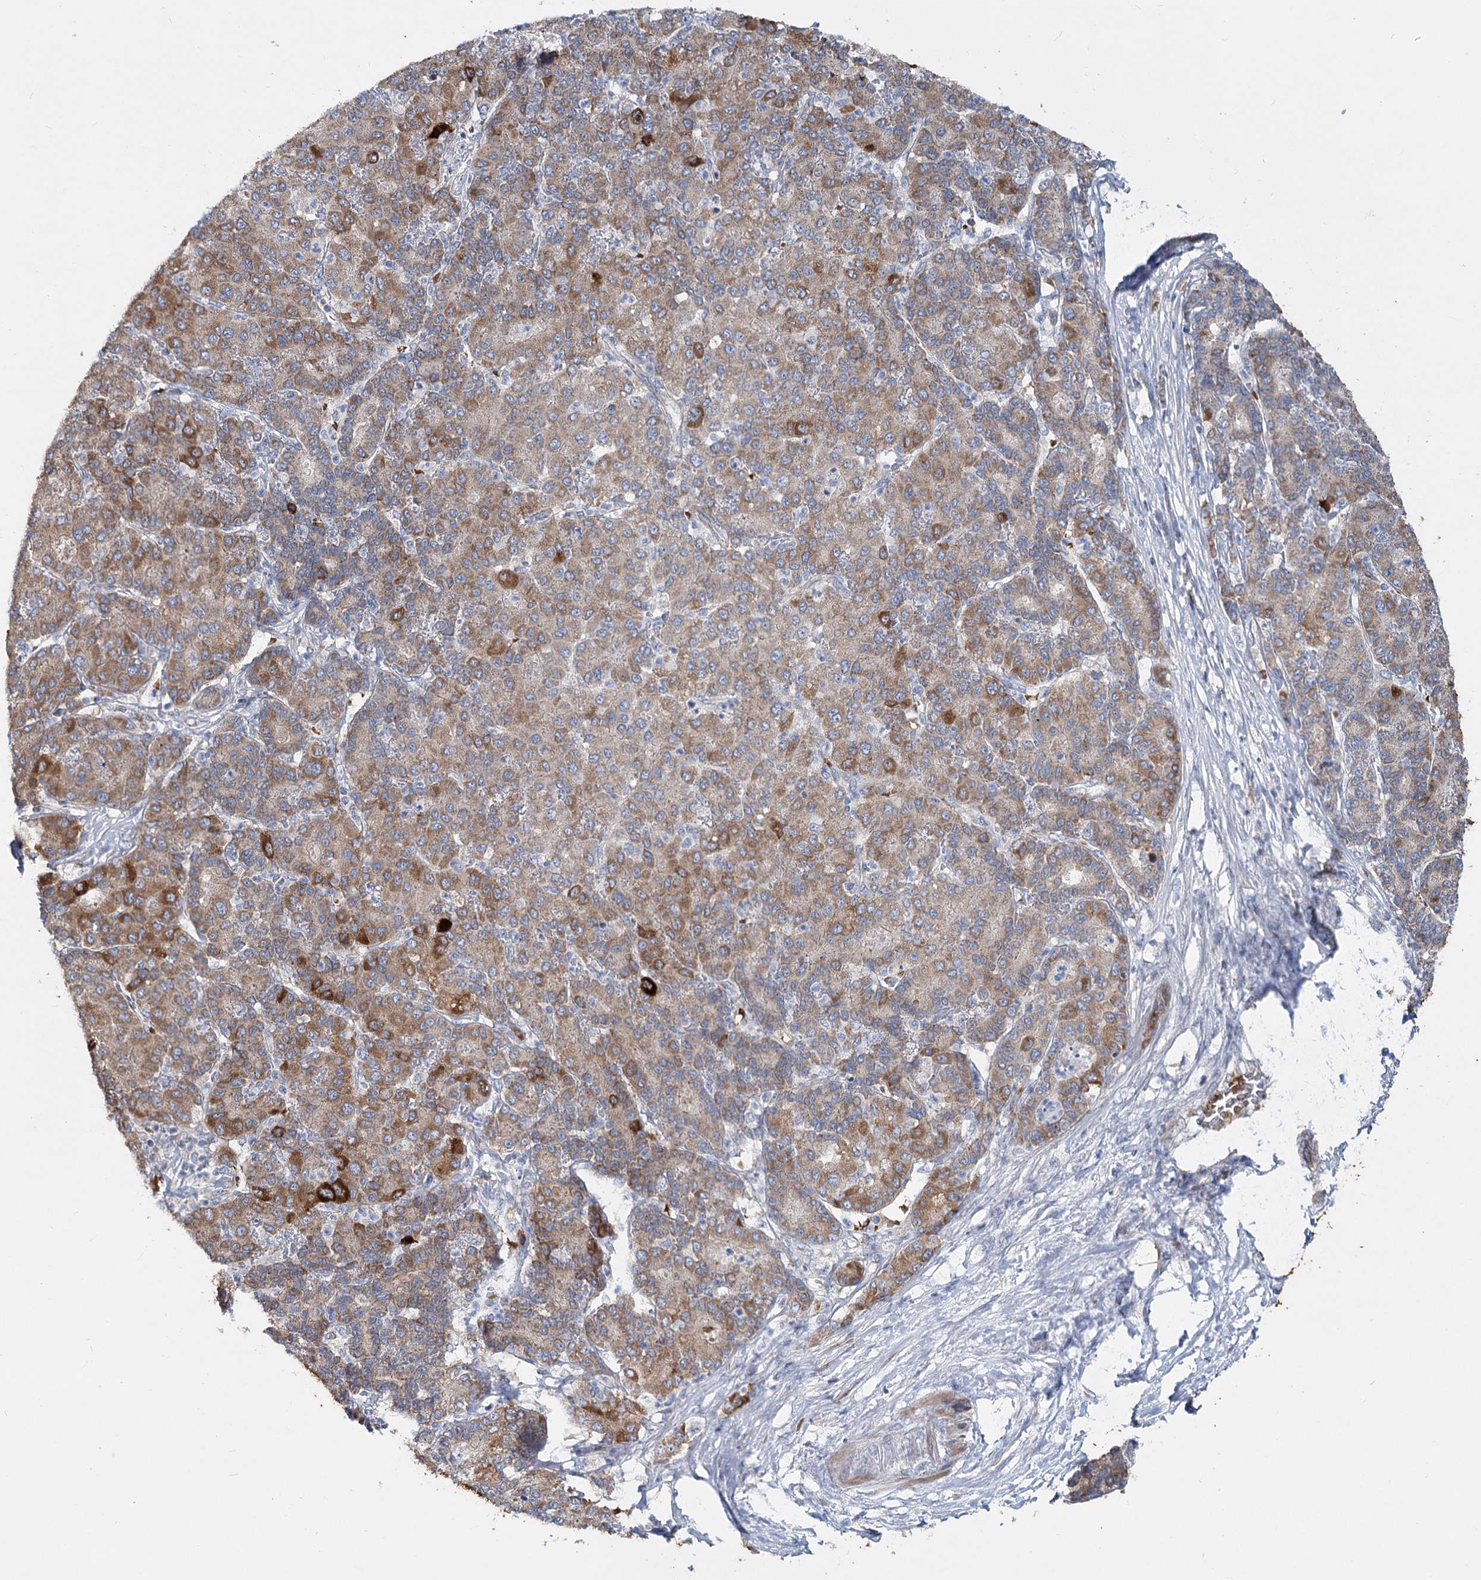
{"staining": {"intensity": "moderate", "quantity": ">75%", "location": "cytoplasmic/membranous"}, "tissue": "liver cancer", "cell_type": "Tumor cells", "image_type": "cancer", "snomed": [{"axis": "morphology", "description": "Carcinoma, Hepatocellular, NOS"}, {"axis": "topography", "description": "Liver"}], "caption": "This histopathology image shows immunohistochemistry staining of liver cancer (hepatocellular carcinoma), with medium moderate cytoplasmic/membranous positivity in approximately >75% of tumor cells.", "gene": "CIB4", "patient": {"sex": "male", "age": 65}}